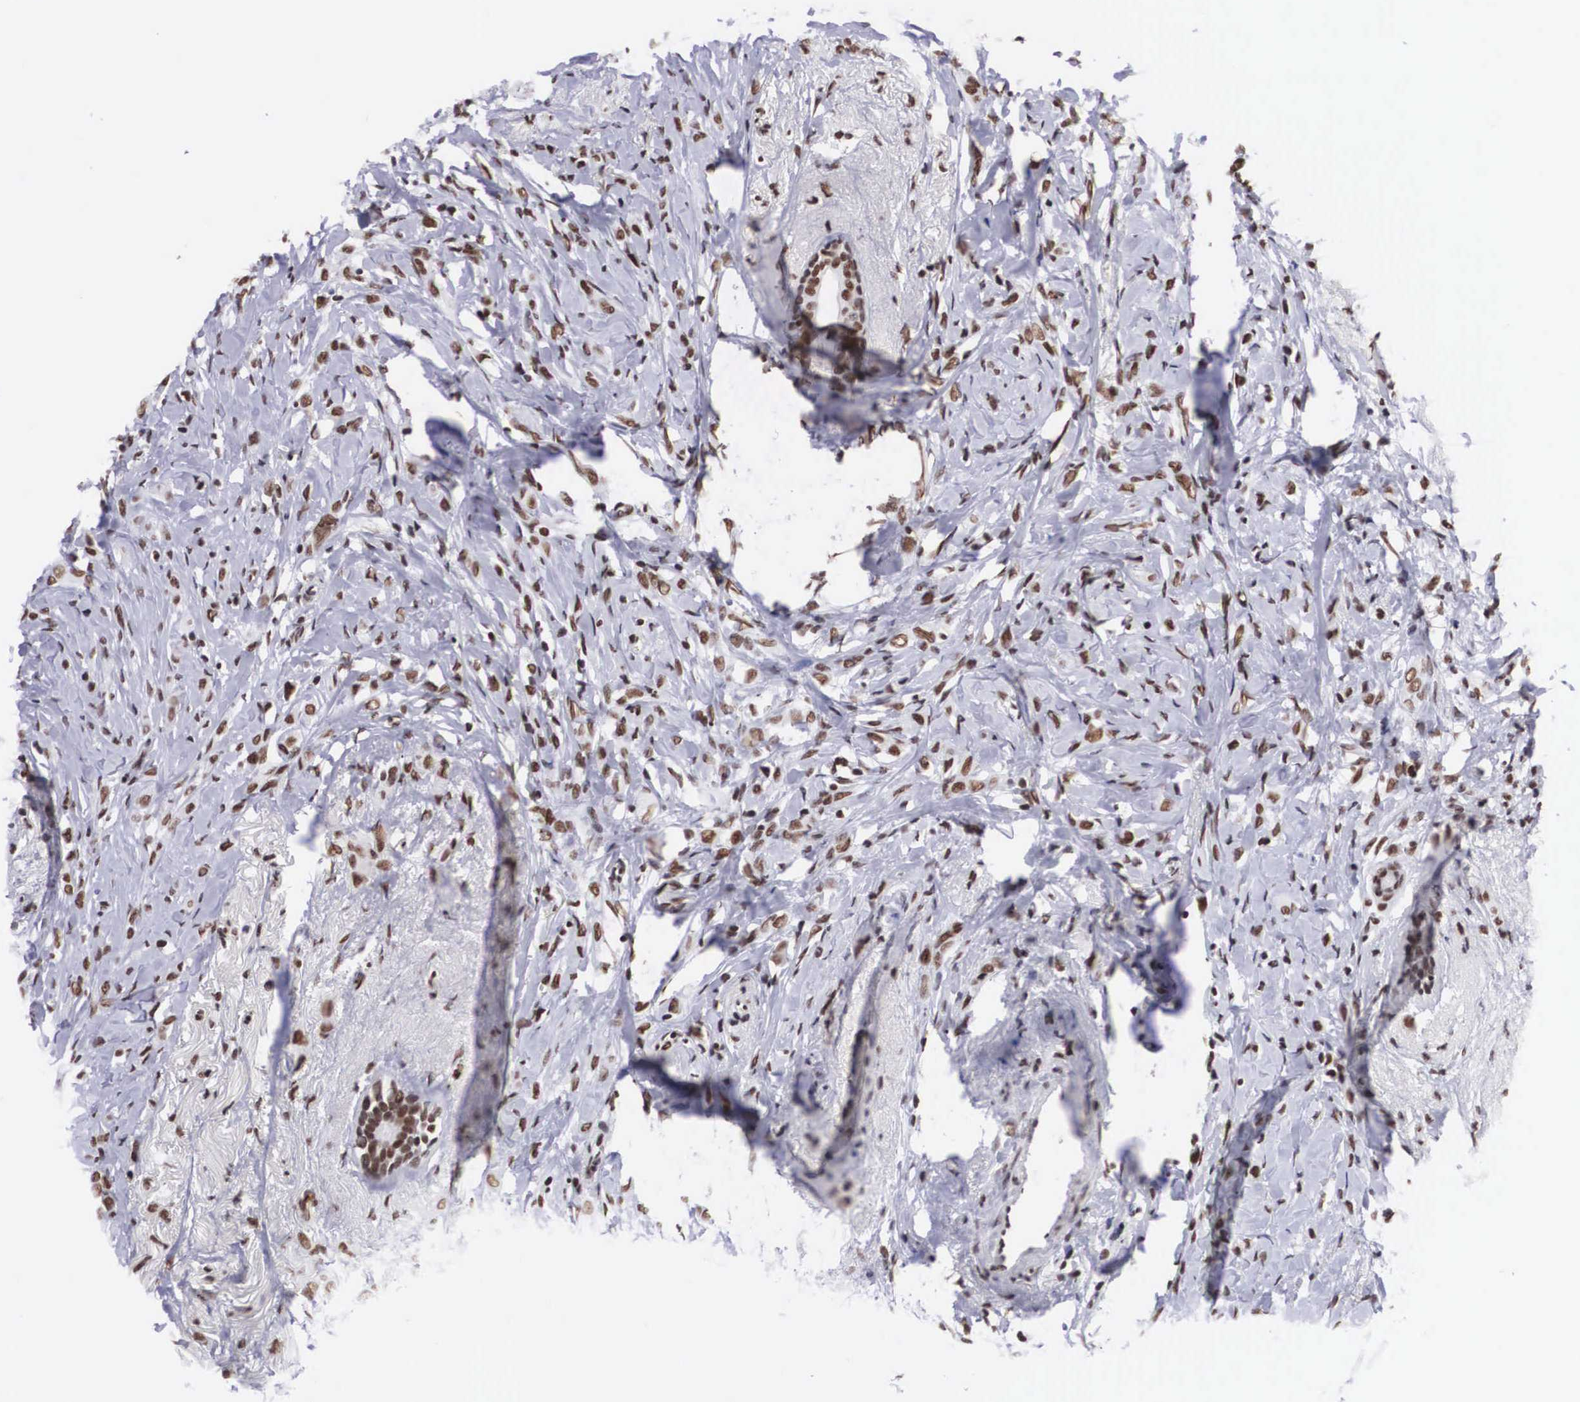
{"staining": {"intensity": "moderate", "quantity": ">75%", "location": "nuclear"}, "tissue": "breast cancer", "cell_type": "Tumor cells", "image_type": "cancer", "snomed": [{"axis": "morphology", "description": "Lobular carcinoma"}, {"axis": "topography", "description": "Breast"}], "caption": "Immunohistochemistry histopathology image of human lobular carcinoma (breast) stained for a protein (brown), which demonstrates medium levels of moderate nuclear expression in approximately >75% of tumor cells.", "gene": "SF3A1", "patient": {"sex": "female", "age": 57}}